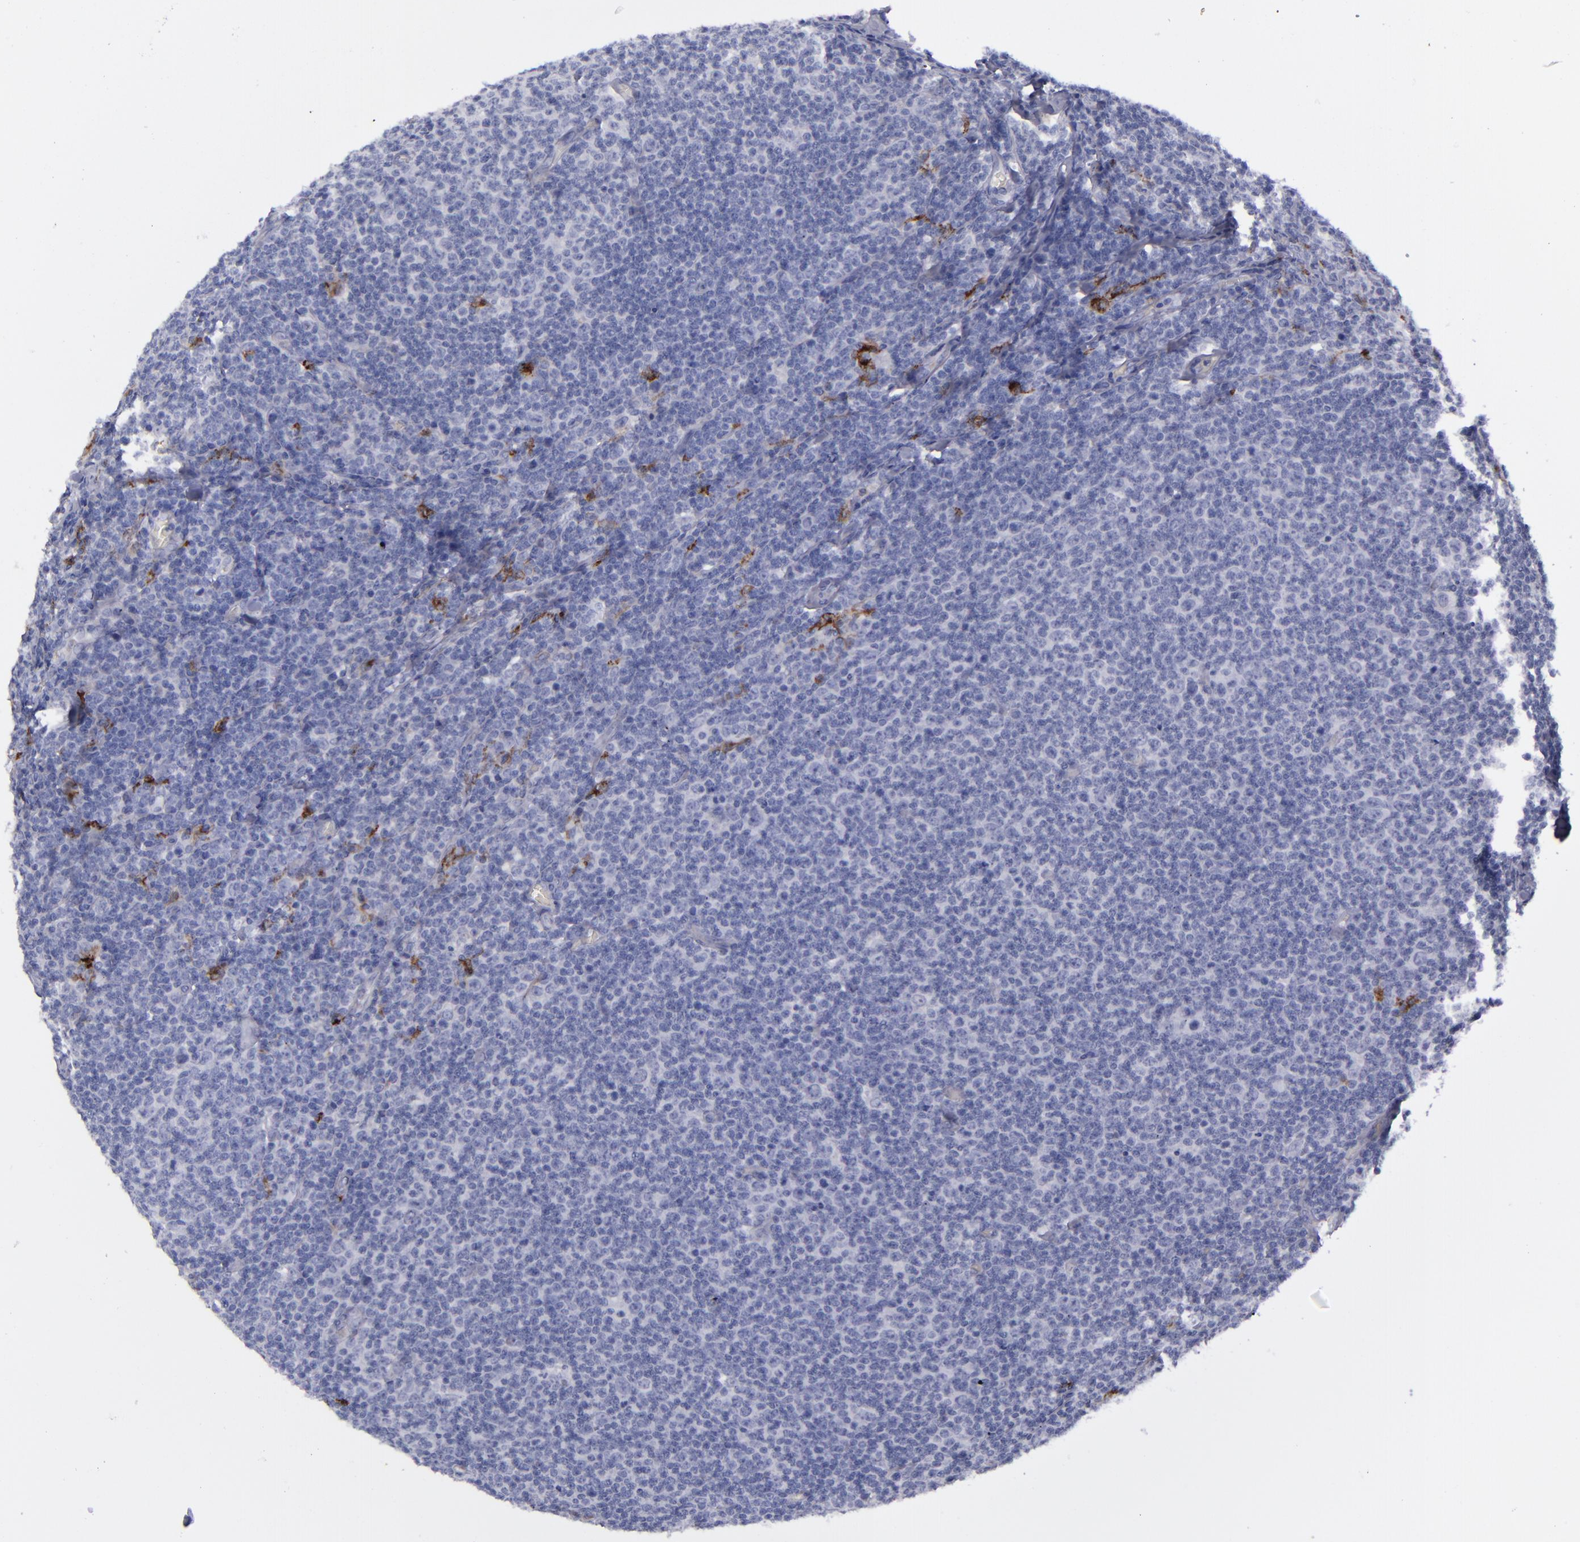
{"staining": {"intensity": "negative", "quantity": "none", "location": "none"}, "tissue": "lymphoma", "cell_type": "Tumor cells", "image_type": "cancer", "snomed": [{"axis": "morphology", "description": "Malignant lymphoma, non-Hodgkin's type, Low grade"}, {"axis": "topography", "description": "Lymph node"}], "caption": "Malignant lymphoma, non-Hodgkin's type (low-grade) was stained to show a protein in brown. There is no significant expression in tumor cells. (Brightfield microscopy of DAB (3,3'-diaminobenzidine) IHC at high magnification).", "gene": "ANPEP", "patient": {"sex": "male", "age": 74}}